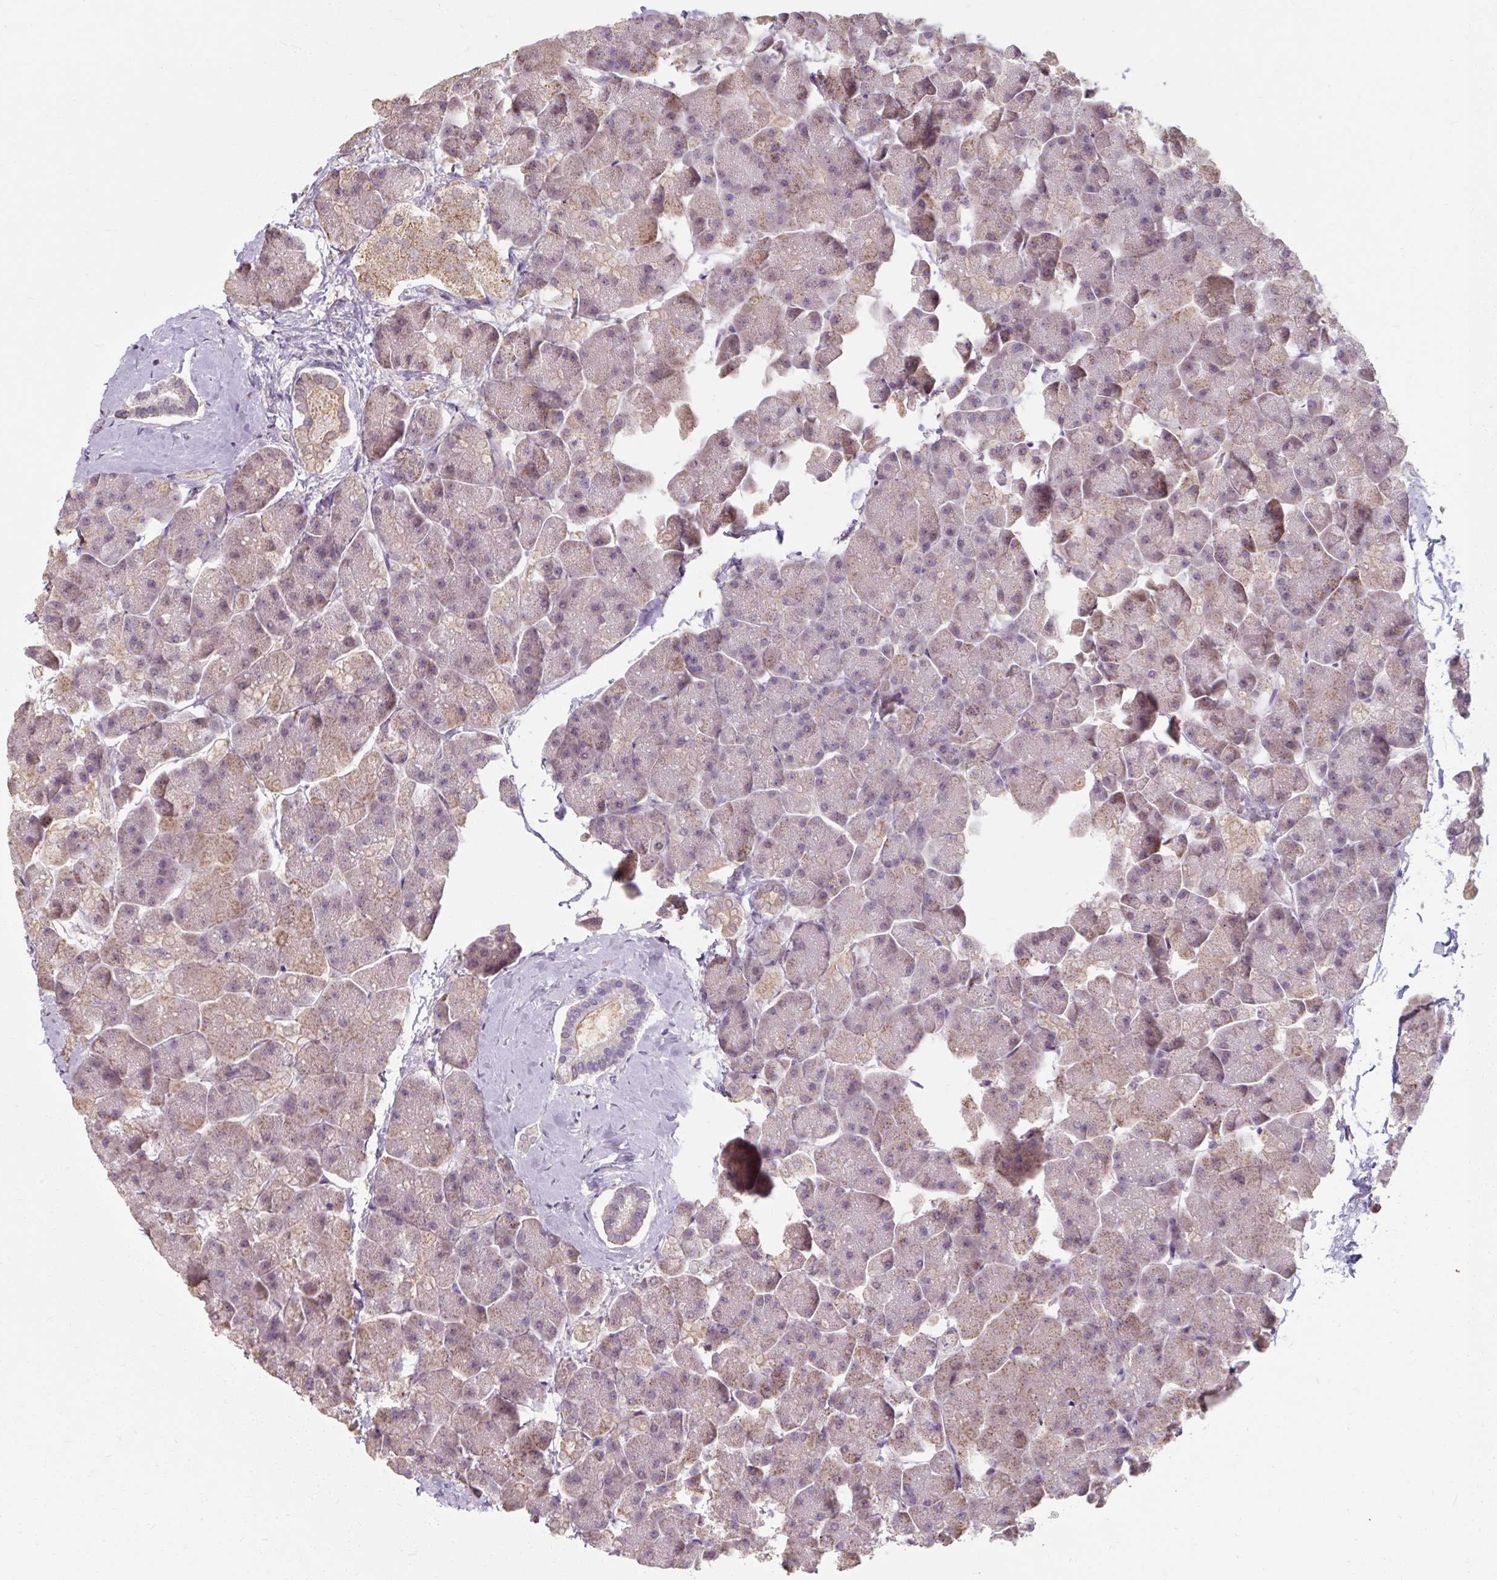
{"staining": {"intensity": "moderate", "quantity": "25%-75%", "location": "cytoplasmic/membranous"}, "tissue": "pancreas", "cell_type": "Exocrine glandular cells", "image_type": "normal", "snomed": [{"axis": "morphology", "description": "Normal tissue, NOS"}, {"axis": "topography", "description": "Pancreas"}, {"axis": "topography", "description": "Peripheral nerve tissue"}], "caption": "This photomicrograph exhibits normal pancreas stained with IHC to label a protein in brown. The cytoplasmic/membranous of exocrine glandular cells show moderate positivity for the protein. Nuclei are counter-stained blue.", "gene": "TSEN54", "patient": {"sex": "male", "age": 54}}